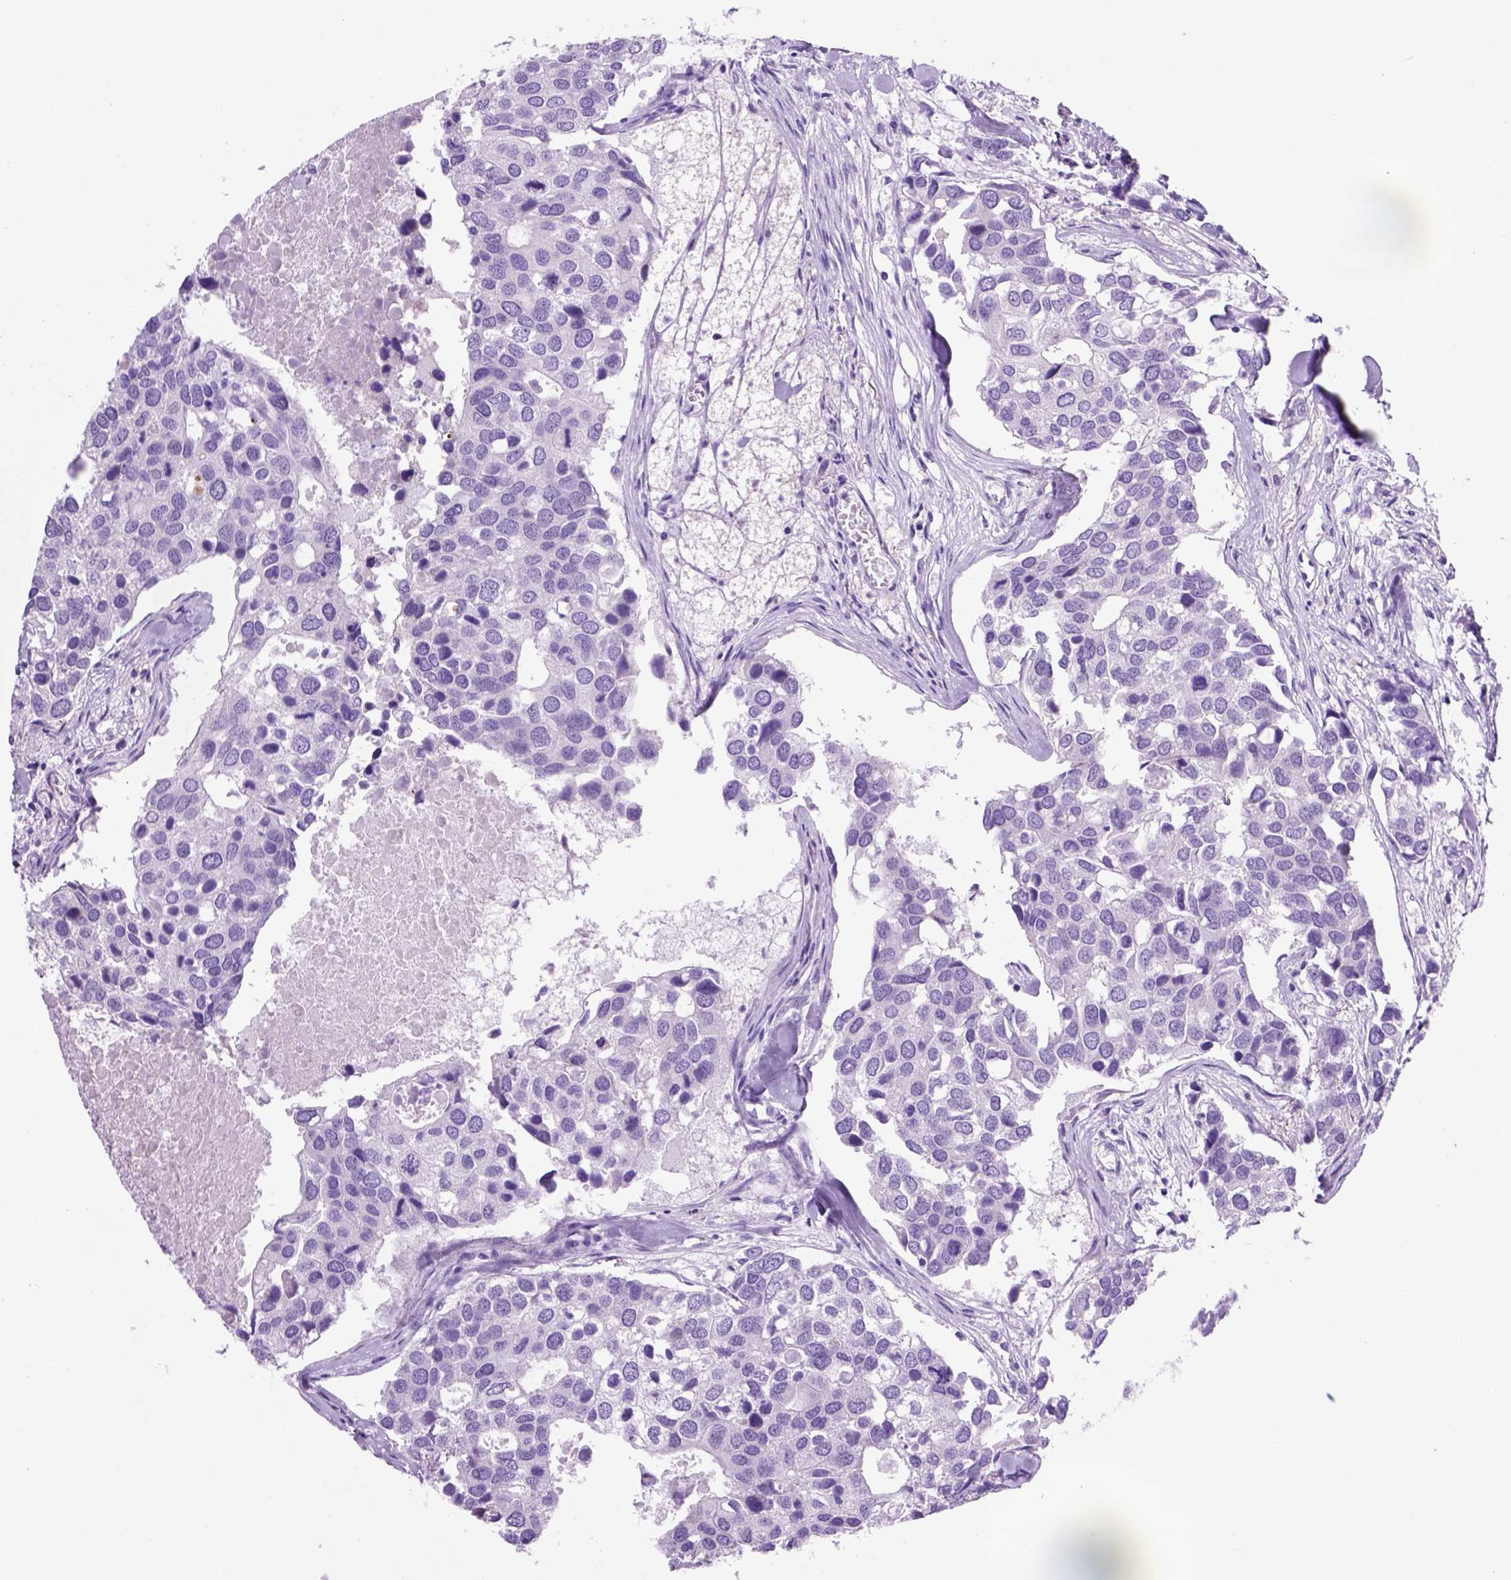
{"staining": {"intensity": "negative", "quantity": "none", "location": "none"}, "tissue": "breast cancer", "cell_type": "Tumor cells", "image_type": "cancer", "snomed": [{"axis": "morphology", "description": "Duct carcinoma"}, {"axis": "topography", "description": "Breast"}], "caption": "Tumor cells are negative for protein expression in human breast cancer. Brightfield microscopy of IHC stained with DAB (brown) and hematoxylin (blue), captured at high magnification.", "gene": "HHIPL2", "patient": {"sex": "female", "age": 83}}